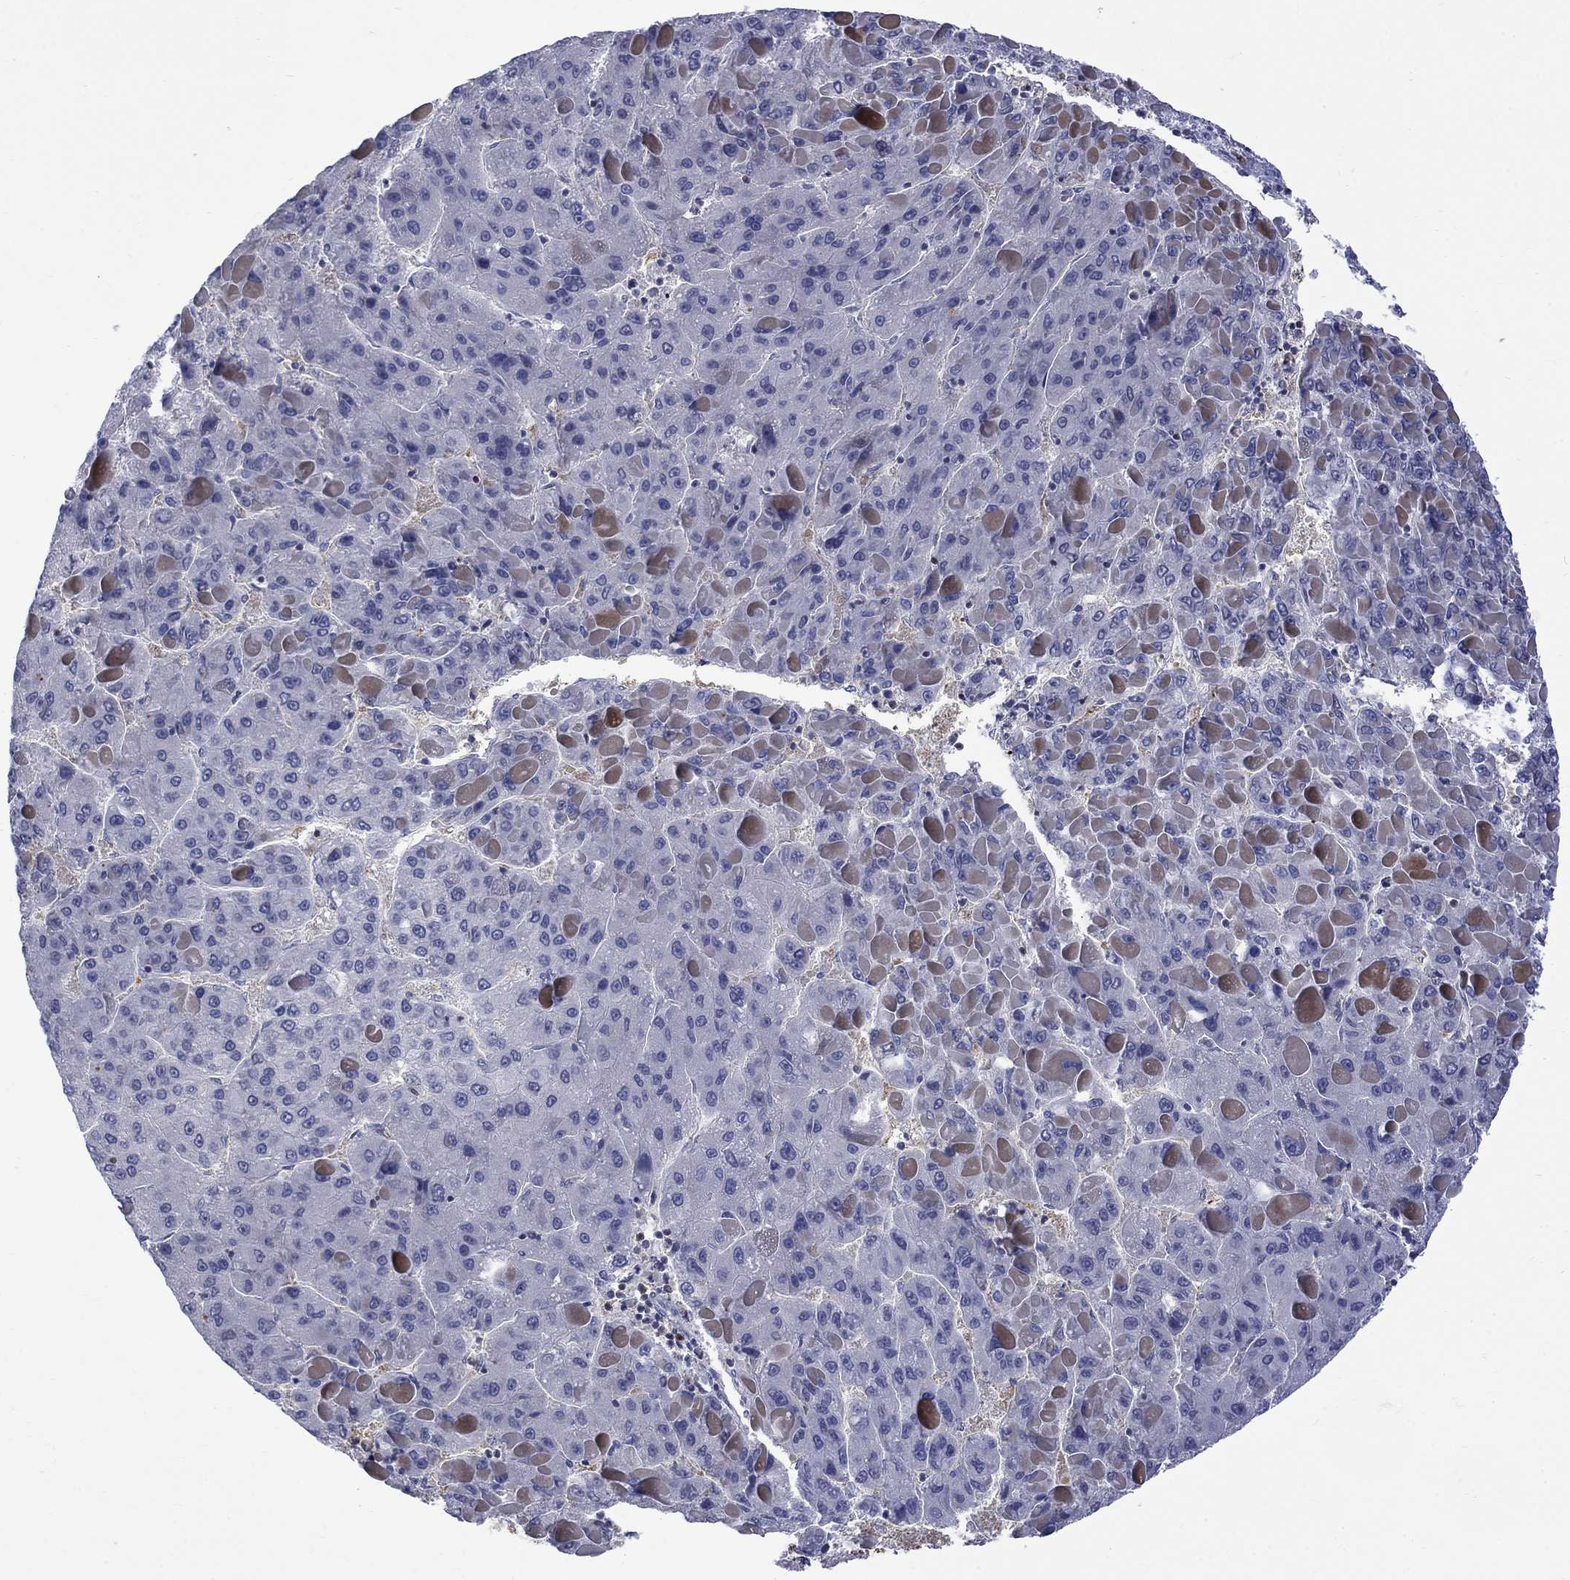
{"staining": {"intensity": "negative", "quantity": "none", "location": "none"}, "tissue": "liver cancer", "cell_type": "Tumor cells", "image_type": "cancer", "snomed": [{"axis": "morphology", "description": "Carcinoma, Hepatocellular, NOS"}, {"axis": "topography", "description": "Liver"}], "caption": "IHC micrograph of human hepatocellular carcinoma (liver) stained for a protein (brown), which exhibits no staining in tumor cells.", "gene": "HKDC1", "patient": {"sex": "female", "age": 82}}